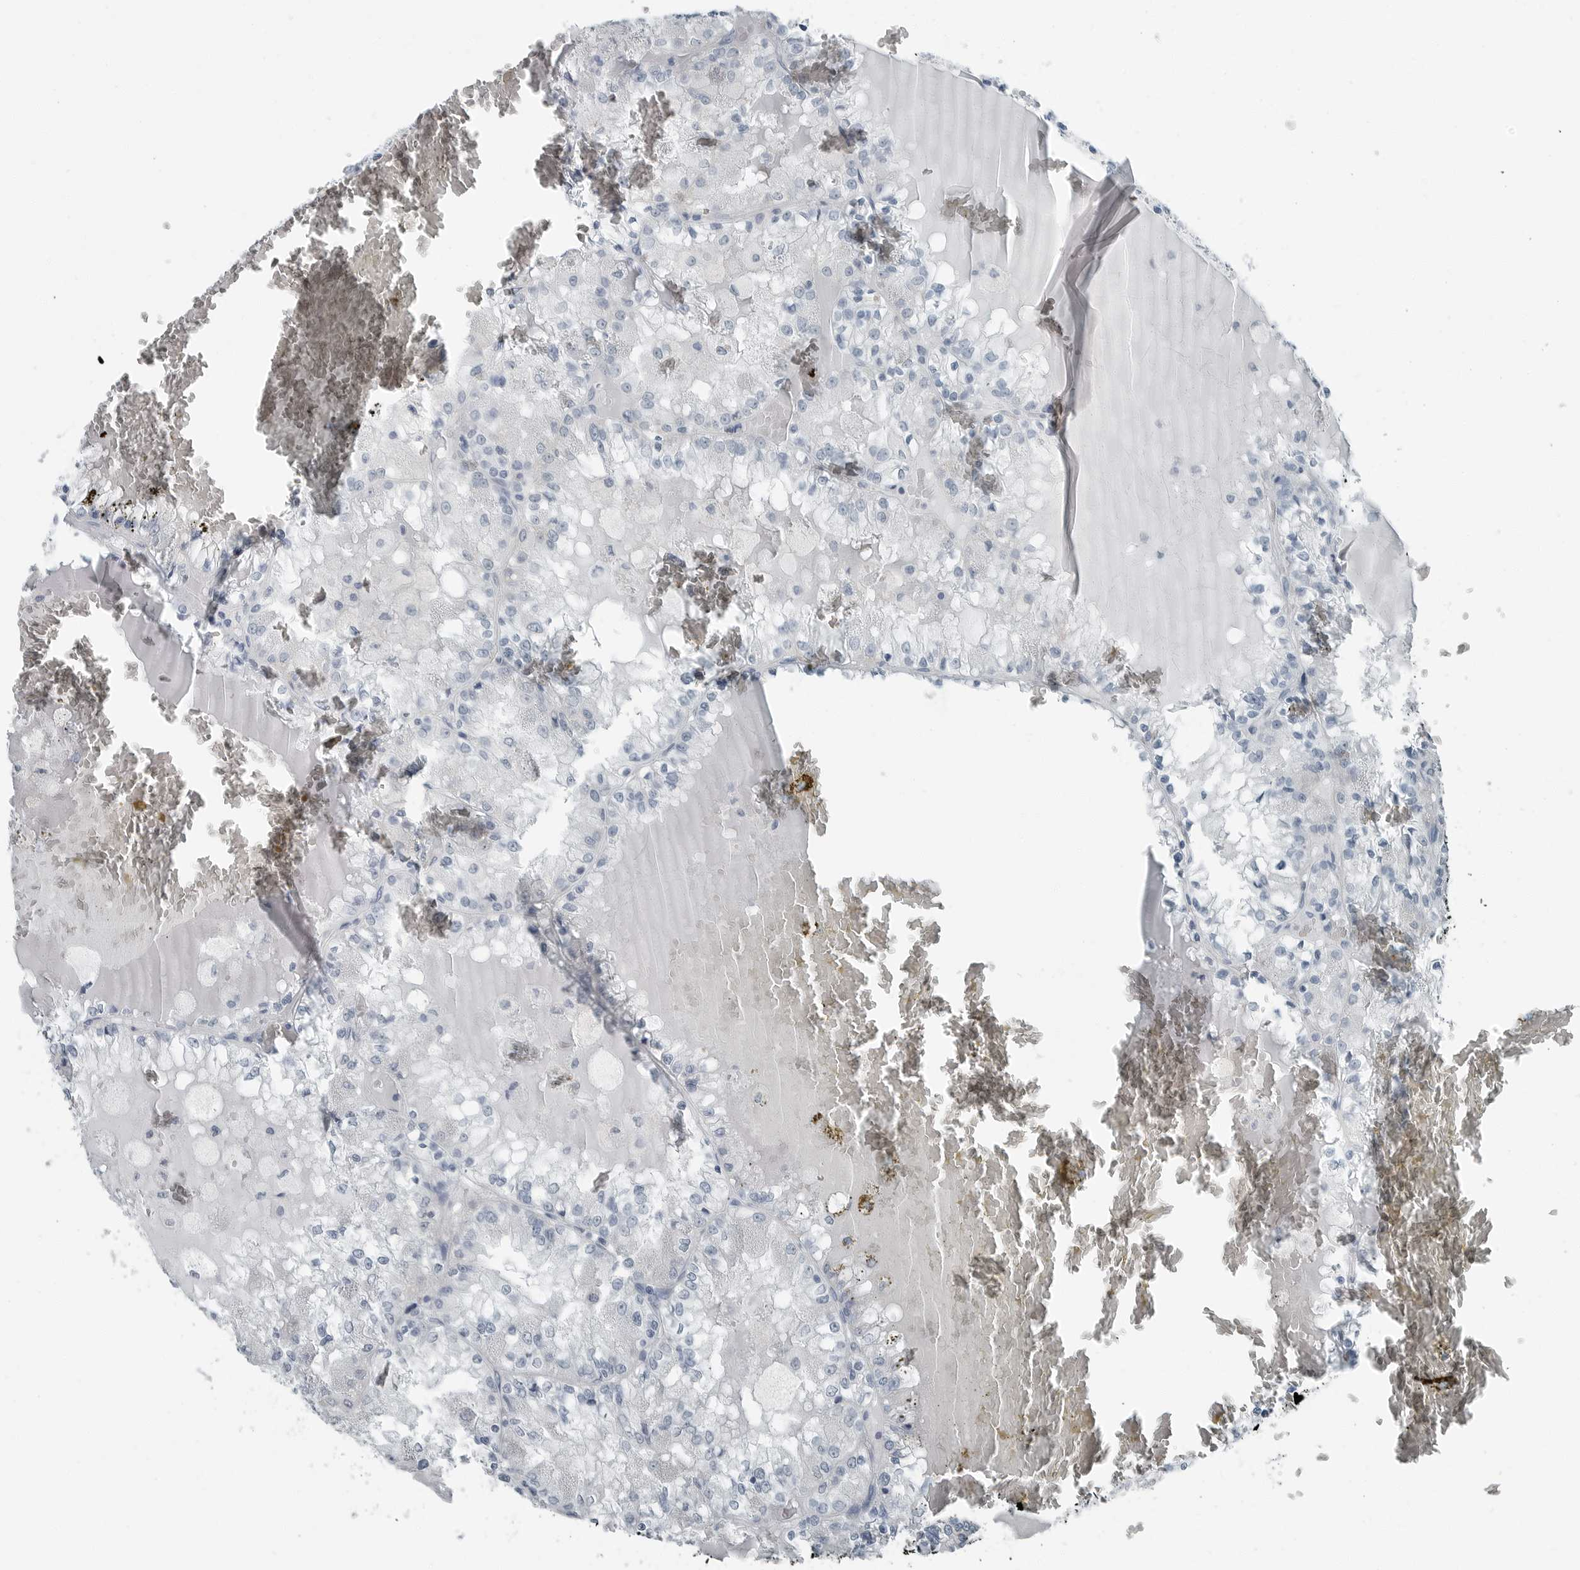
{"staining": {"intensity": "negative", "quantity": "none", "location": "none"}, "tissue": "renal cancer", "cell_type": "Tumor cells", "image_type": "cancer", "snomed": [{"axis": "morphology", "description": "Adenocarcinoma, NOS"}, {"axis": "topography", "description": "Kidney"}], "caption": "This micrograph is of renal adenocarcinoma stained with immunohistochemistry (IHC) to label a protein in brown with the nuclei are counter-stained blue. There is no staining in tumor cells.", "gene": "ZPBP2", "patient": {"sex": "female", "age": 59}}